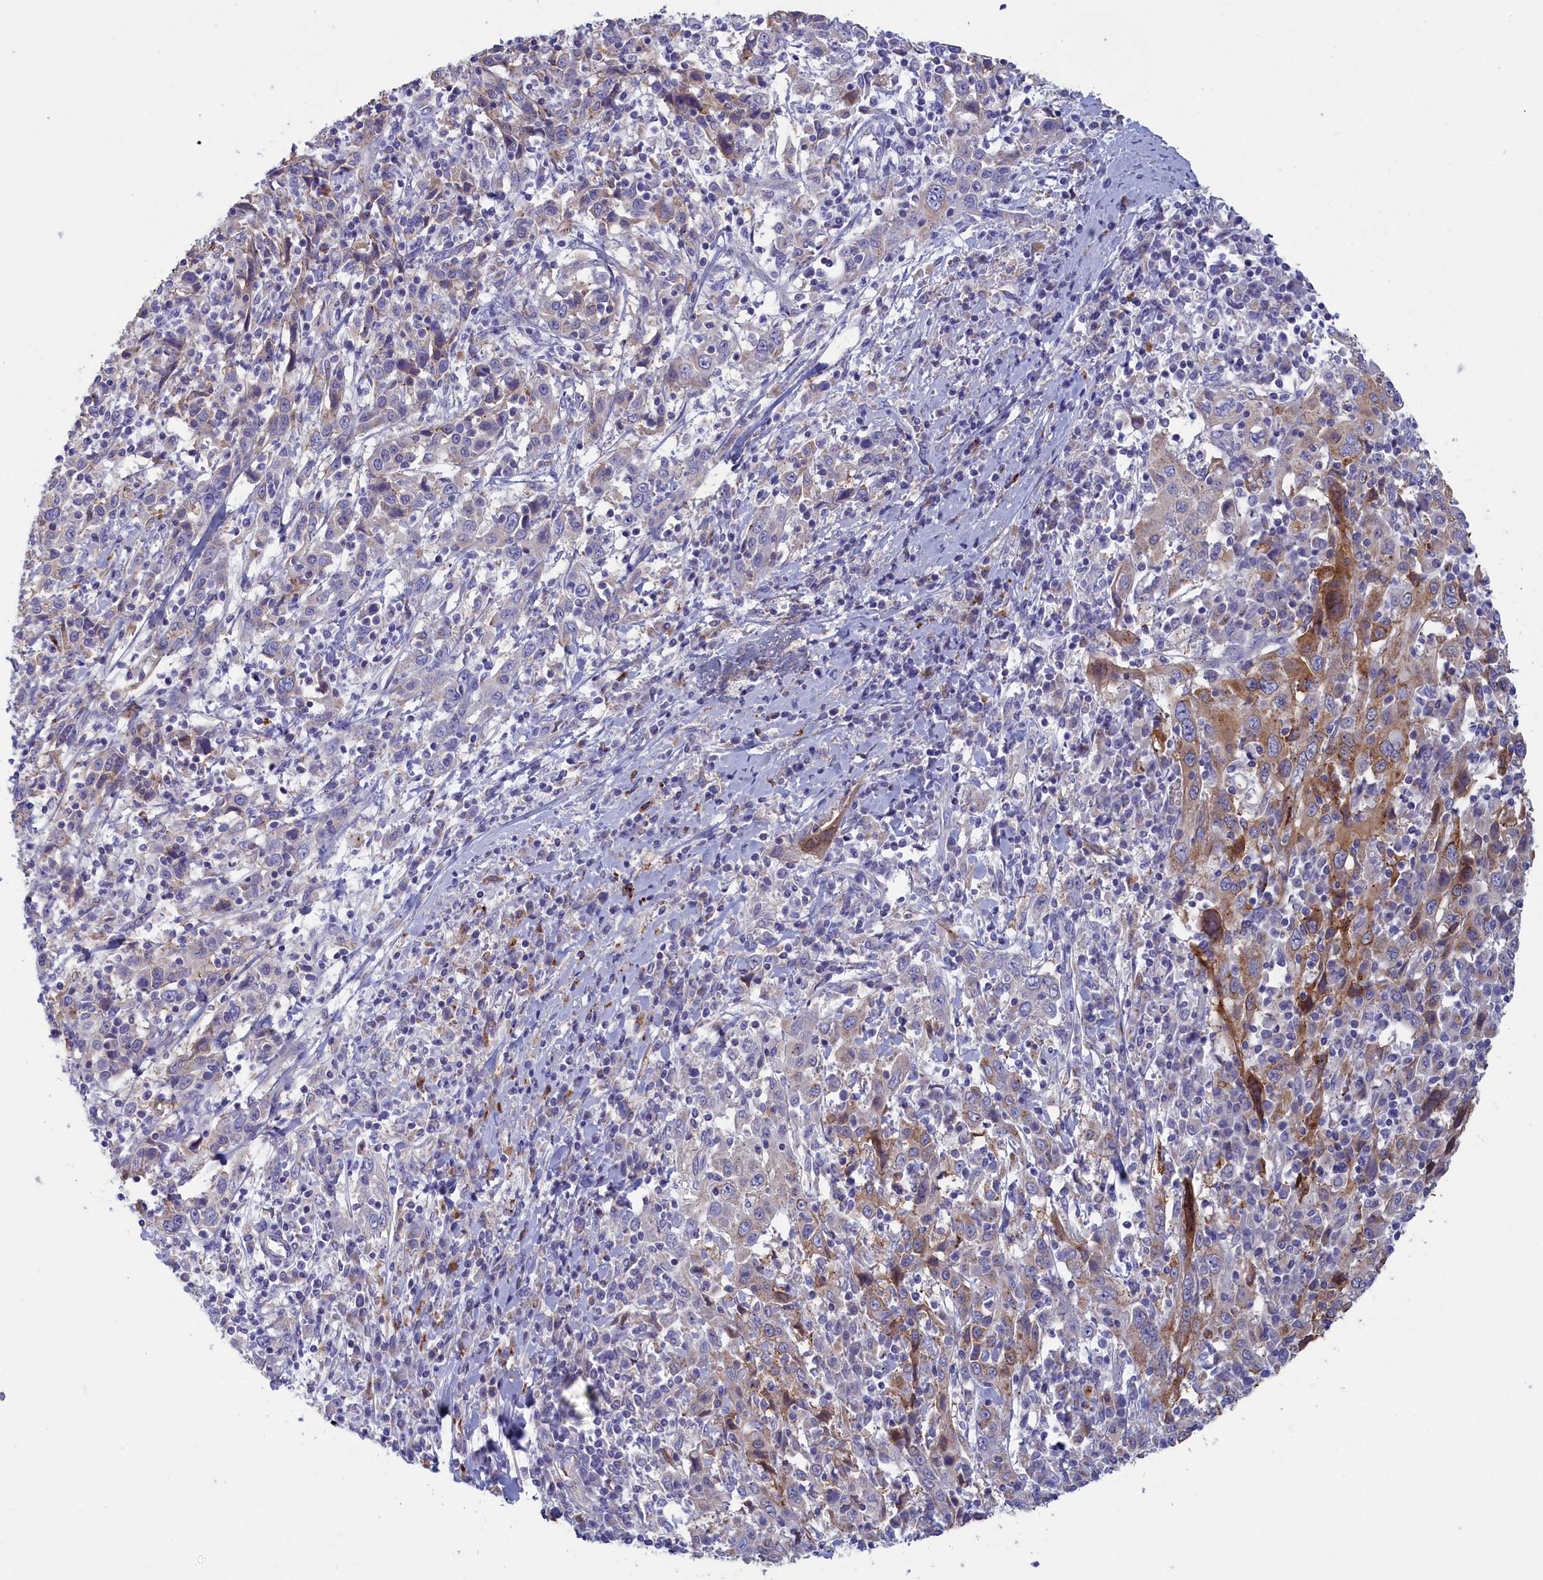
{"staining": {"intensity": "moderate", "quantity": "<25%", "location": "cytoplasmic/membranous"}, "tissue": "cervical cancer", "cell_type": "Tumor cells", "image_type": "cancer", "snomed": [{"axis": "morphology", "description": "Squamous cell carcinoma, NOS"}, {"axis": "topography", "description": "Cervix"}], "caption": "The immunohistochemical stain labels moderate cytoplasmic/membranous positivity in tumor cells of cervical cancer tissue. The staining was performed using DAB, with brown indicating positive protein expression. Nuclei are stained blue with hematoxylin.", "gene": "WDR6", "patient": {"sex": "female", "age": 46}}